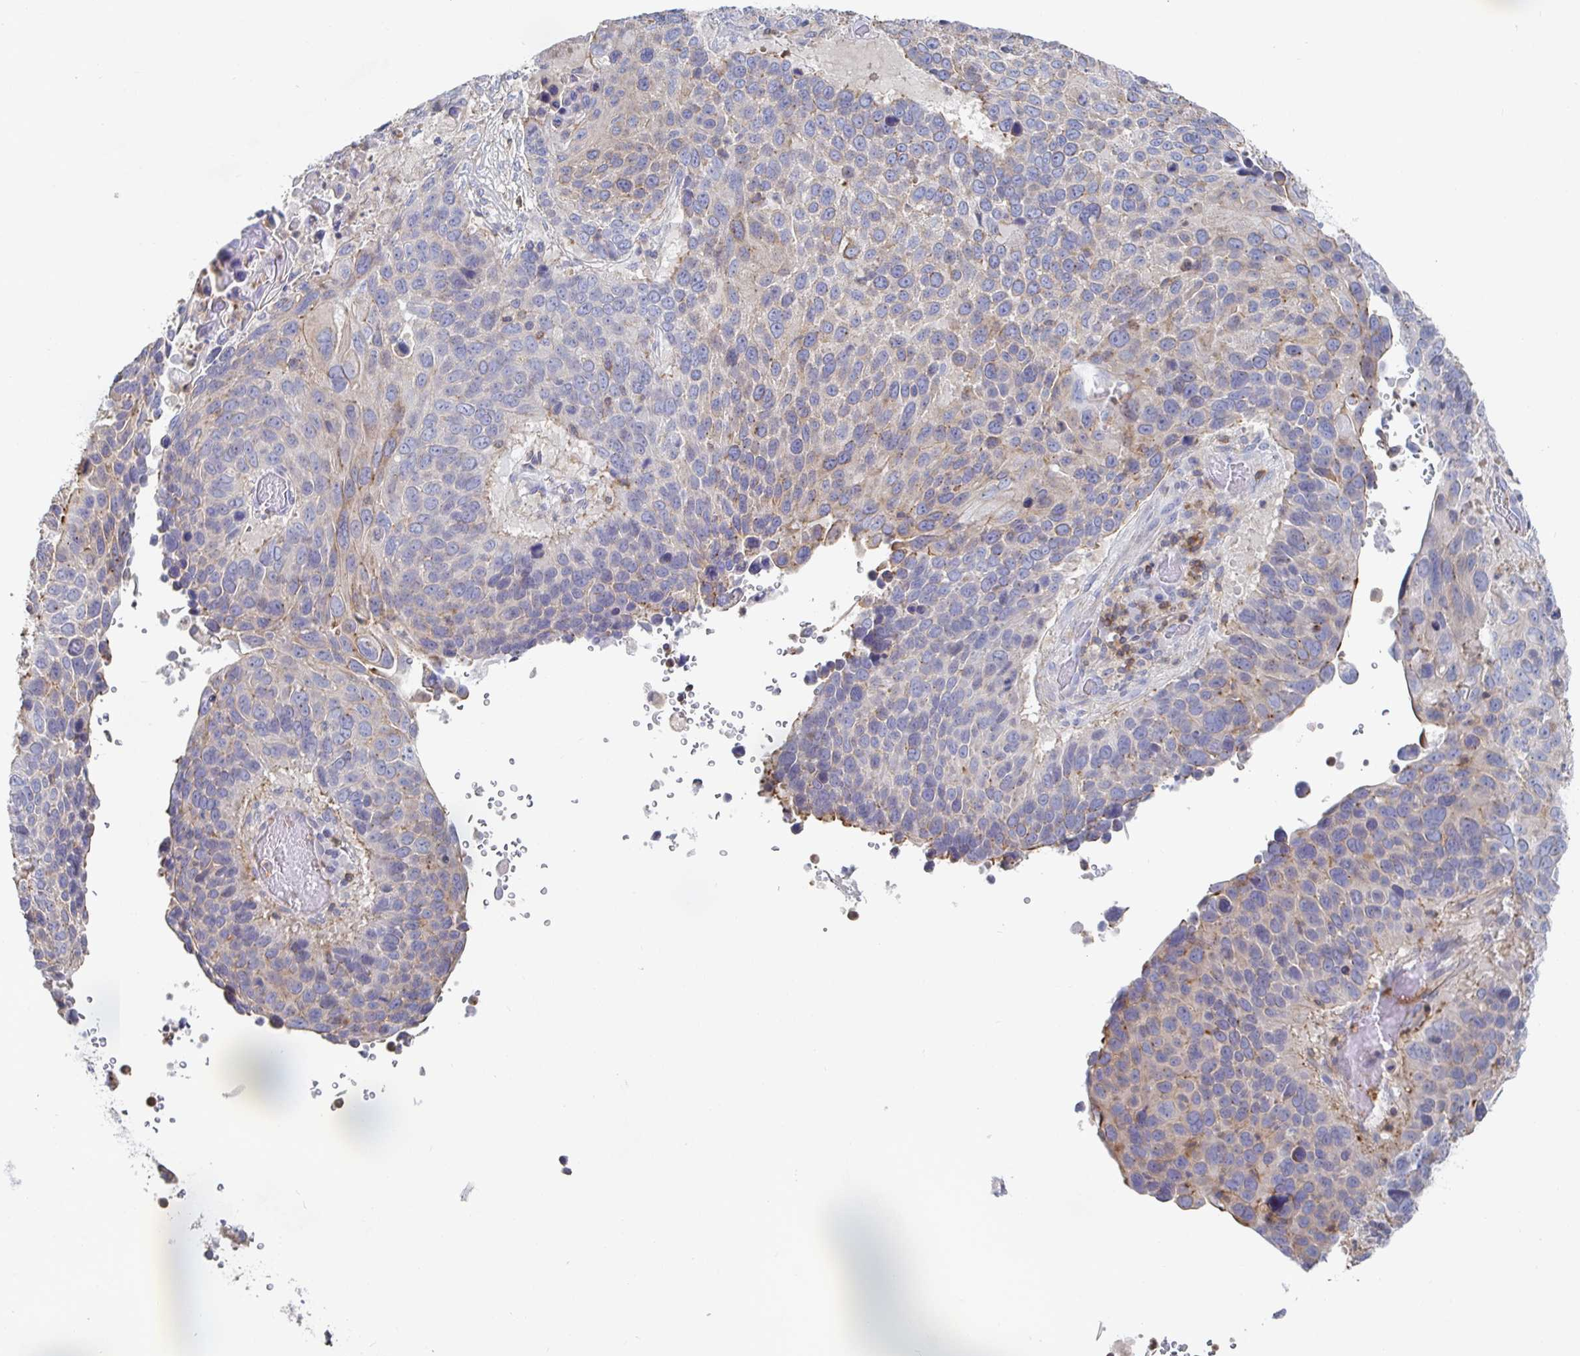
{"staining": {"intensity": "weak", "quantity": "<25%", "location": "cytoplasmic/membranous"}, "tissue": "lung cancer", "cell_type": "Tumor cells", "image_type": "cancer", "snomed": [{"axis": "morphology", "description": "Squamous cell carcinoma, NOS"}, {"axis": "topography", "description": "Lung"}], "caption": "The micrograph shows no staining of tumor cells in lung squamous cell carcinoma.", "gene": "PIK3CD", "patient": {"sex": "male", "age": 68}}